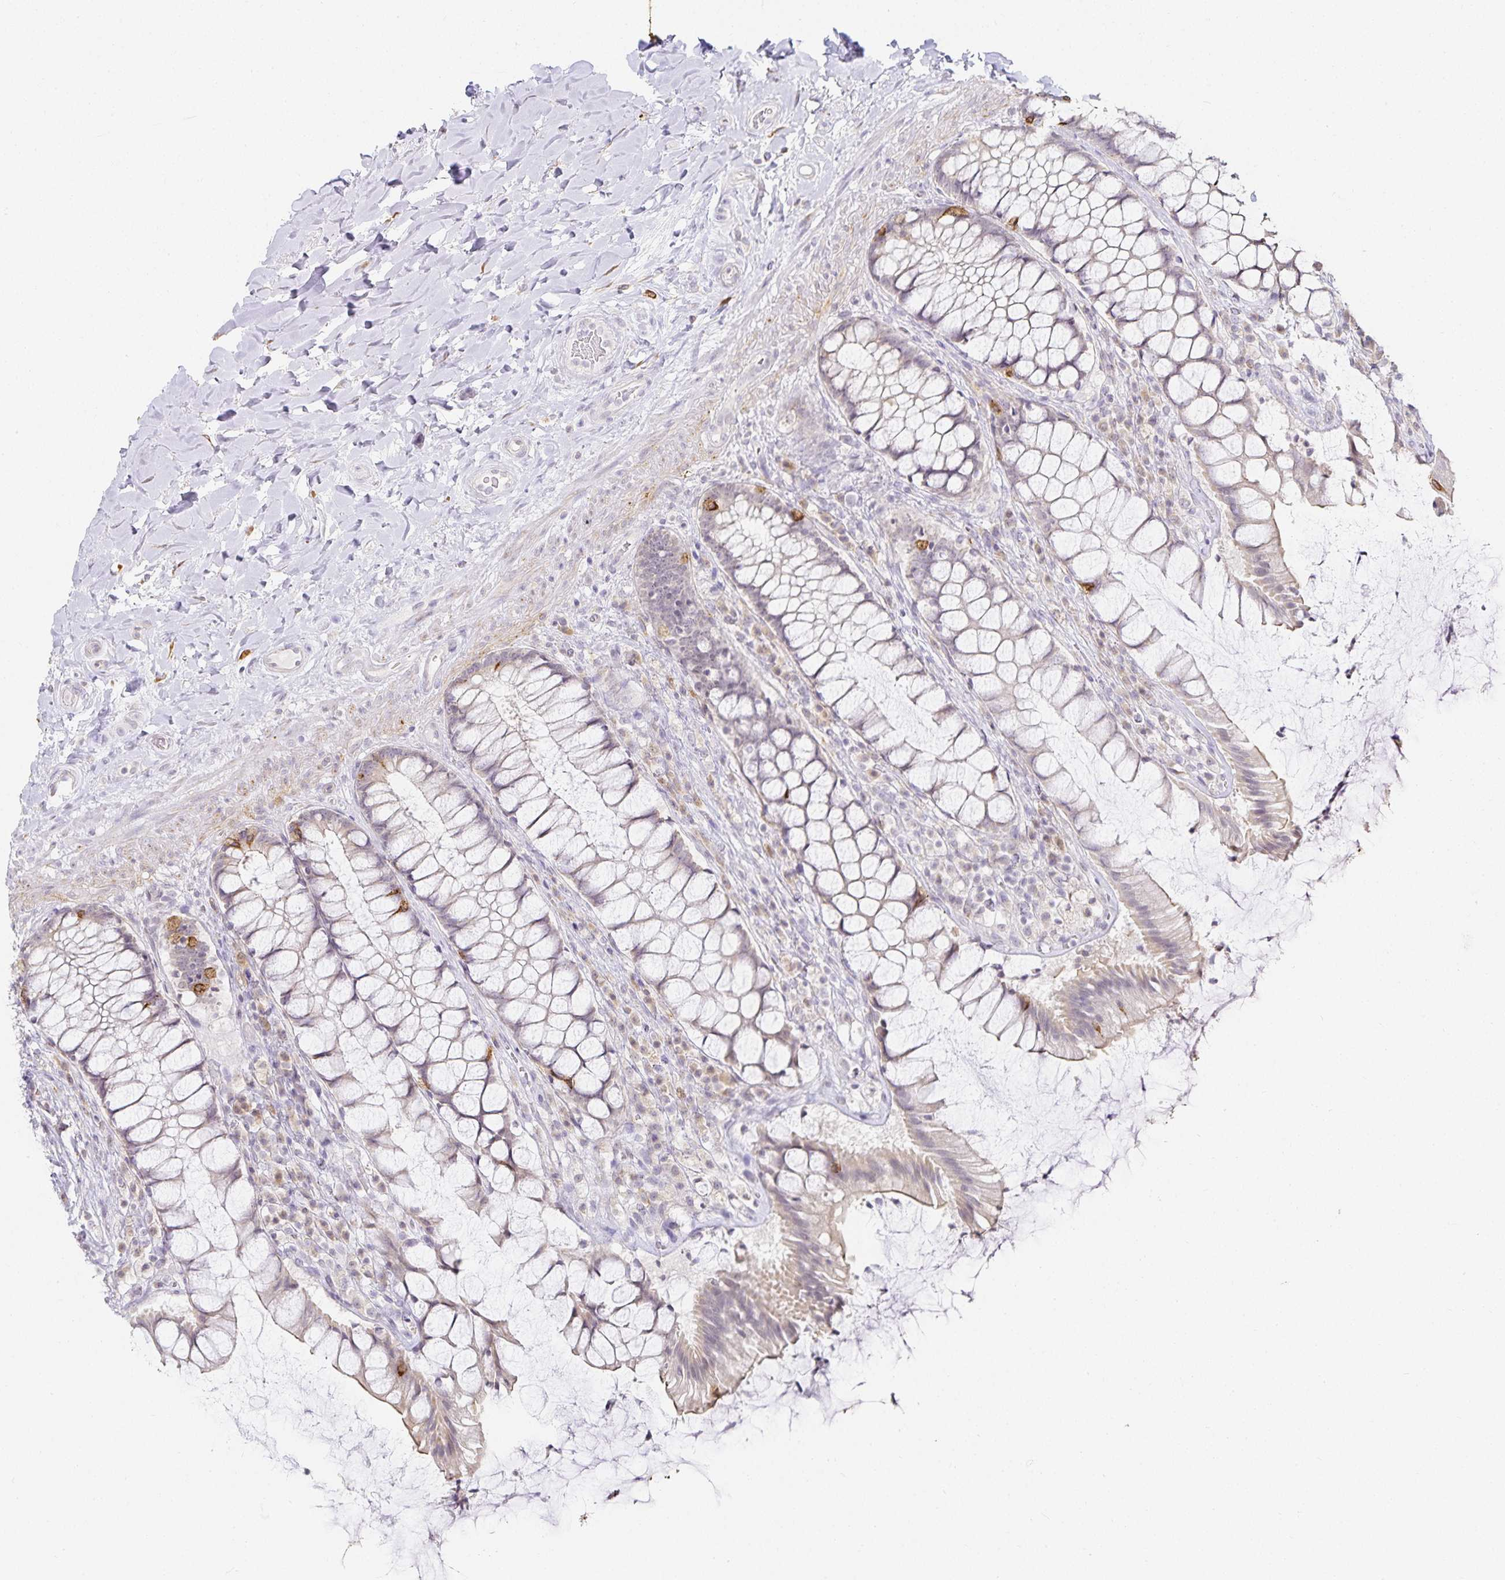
{"staining": {"intensity": "moderate", "quantity": "<25%", "location": "cytoplasmic/membranous"}, "tissue": "rectum", "cell_type": "Glandular cells", "image_type": "normal", "snomed": [{"axis": "morphology", "description": "Normal tissue, NOS"}, {"axis": "topography", "description": "Rectum"}], "caption": "DAB immunohistochemical staining of normal rectum displays moderate cytoplasmic/membranous protein positivity in approximately <25% of glandular cells. The protein of interest is stained brown, and the nuclei are stained in blue (DAB (3,3'-diaminobenzidine) IHC with brightfield microscopy, high magnification).", "gene": "GP2", "patient": {"sex": "female", "age": 58}}